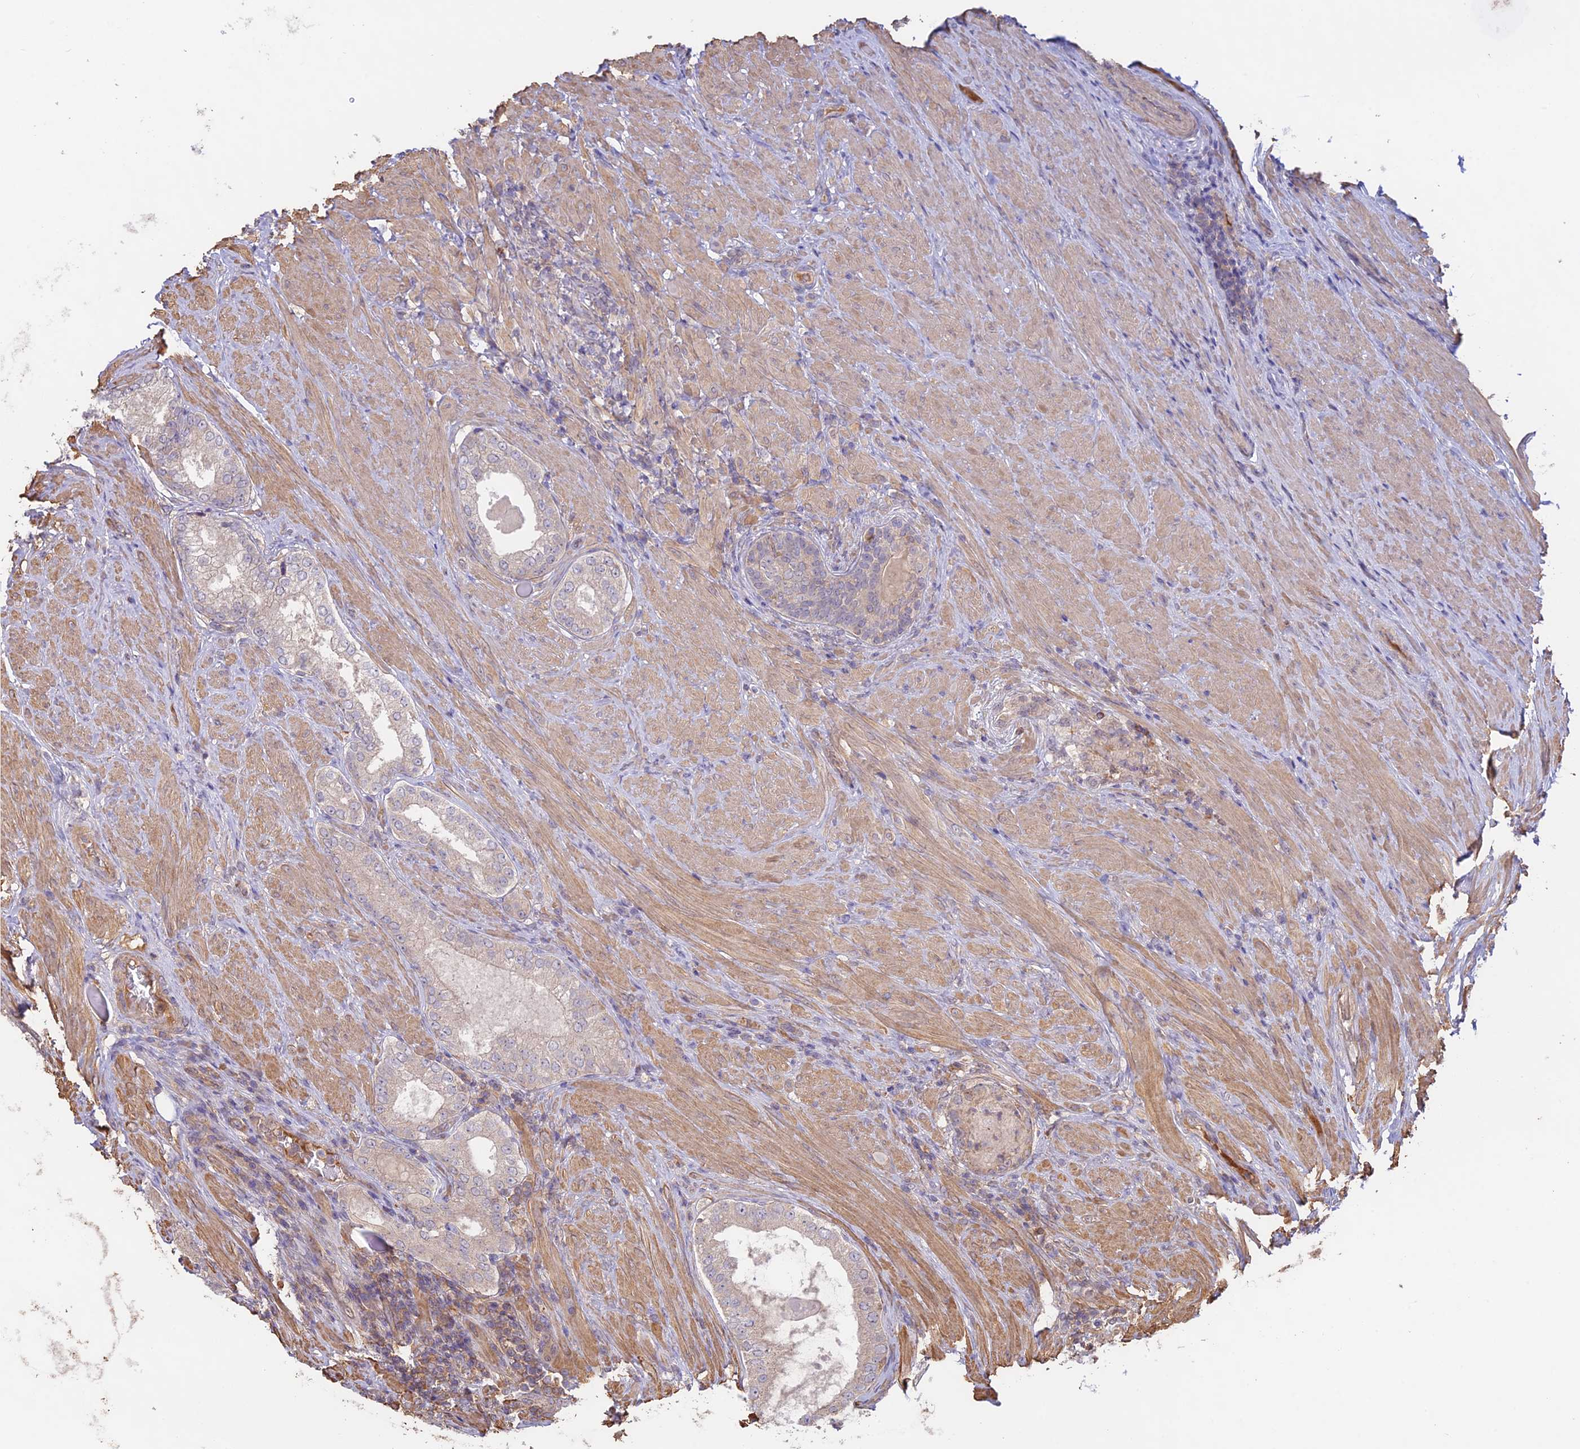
{"staining": {"intensity": "weak", "quantity": "<25%", "location": "cytoplasmic/membranous"}, "tissue": "prostate cancer", "cell_type": "Tumor cells", "image_type": "cancer", "snomed": [{"axis": "morphology", "description": "Adenocarcinoma, Low grade"}, {"axis": "topography", "description": "Prostate"}], "caption": "High magnification brightfield microscopy of prostate low-grade adenocarcinoma stained with DAB (3,3'-diaminobenzidine) (brown) and counterstained with hematoxylin (blue): tumor cells show no significant staining.", "gene": "CLCF1", "patient": {"sex": "male", "age": 68}}